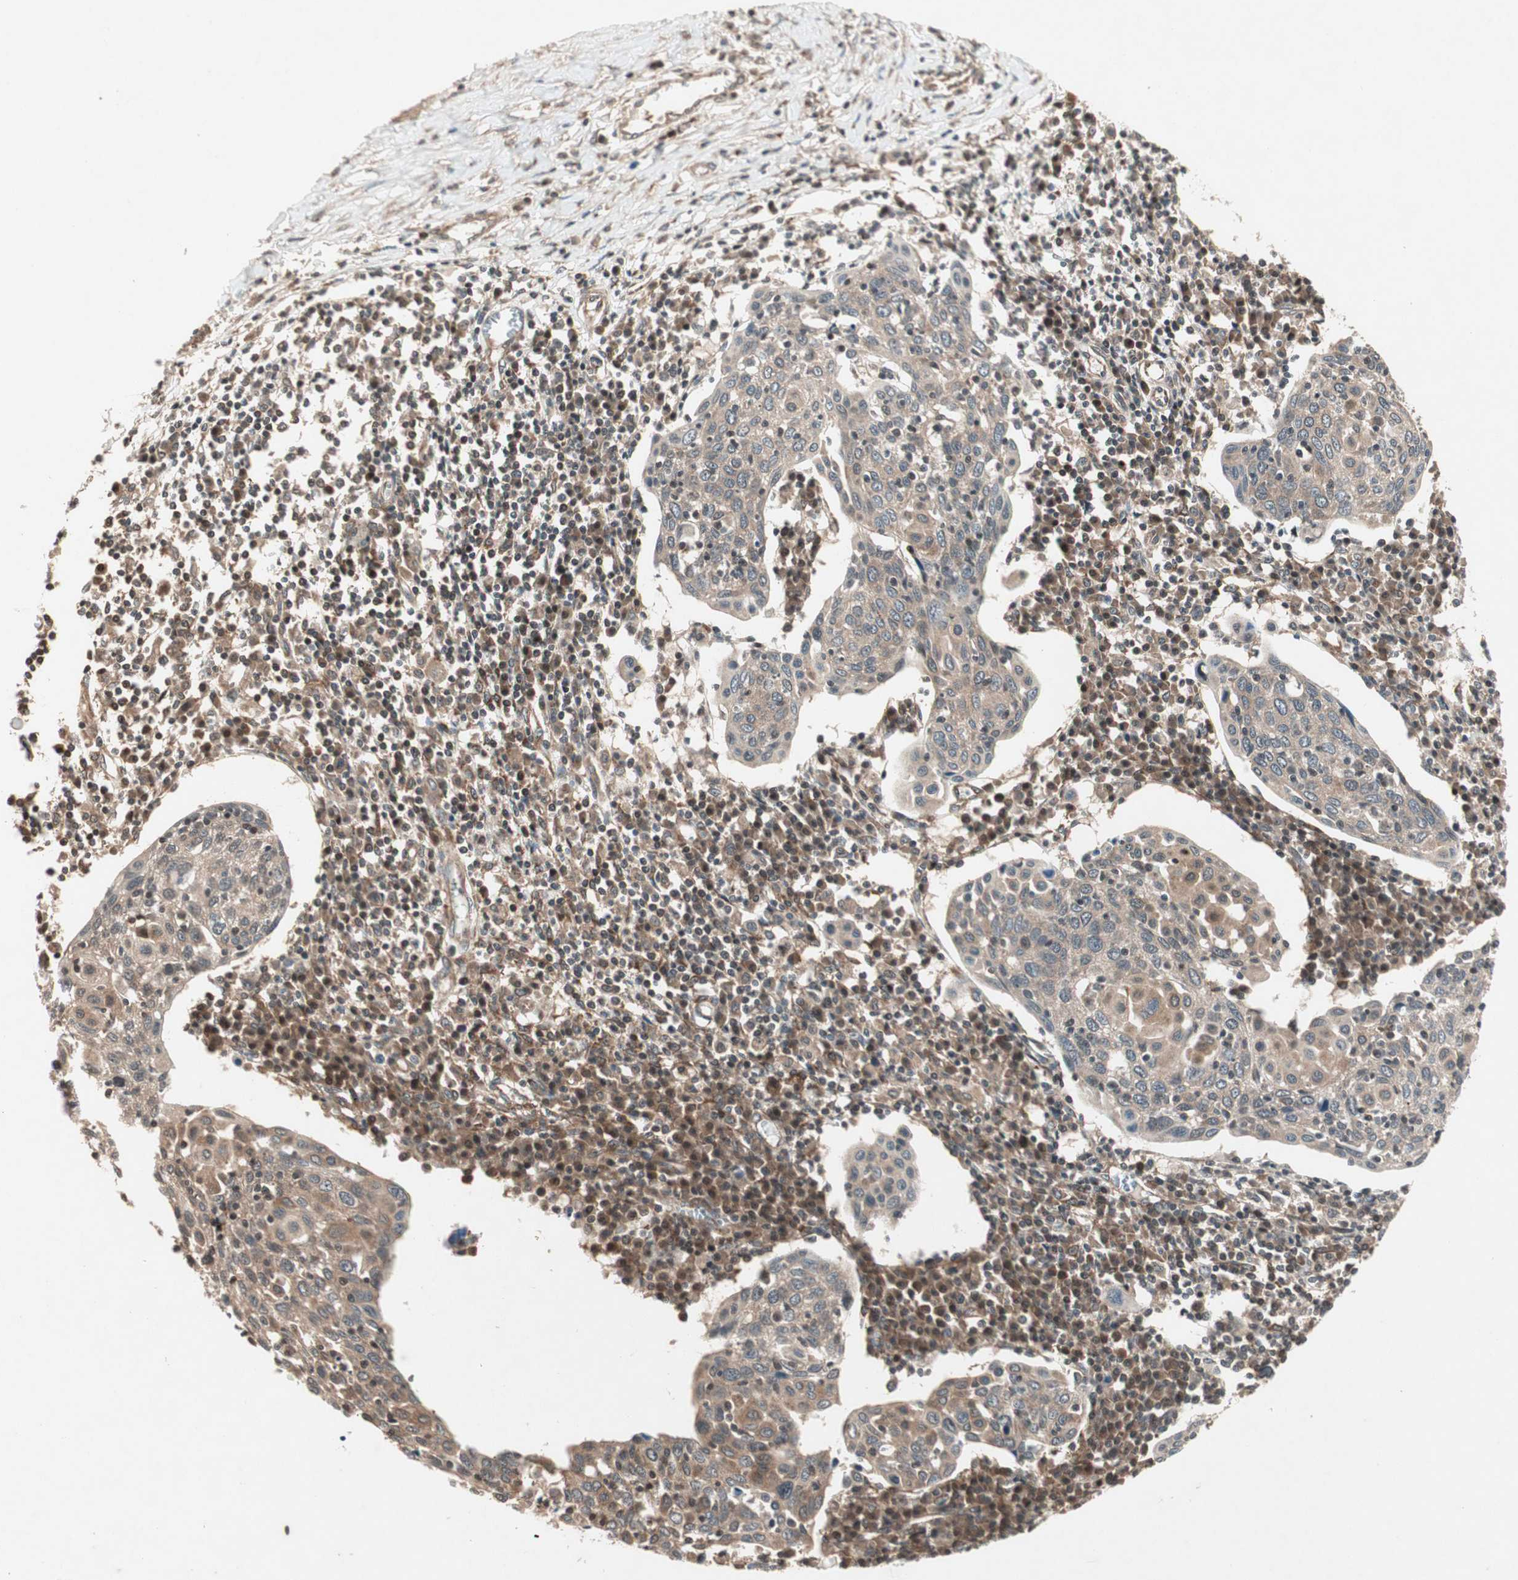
{"staining": {"intensity": "weak", "quantity": "25%-75%", "location": "cytoplasmic/membranous"}, "tissue": "cervical cancer", "cell_type": "Tumor cells", "image_type": "cancer", "snomed": [{"axis": "morphology", "description": "Squamous cell carcinoma, NOS"}, {"axis": "topography", "description": "Cervix"}], "caption": "A brown stain highlights weak cytoplasmic/membranous expression of a protein in human cervical squamous cell carcinoma tumor cells.", "gene": "IRS1", "patient": {"sex": "female", "age": 40}}